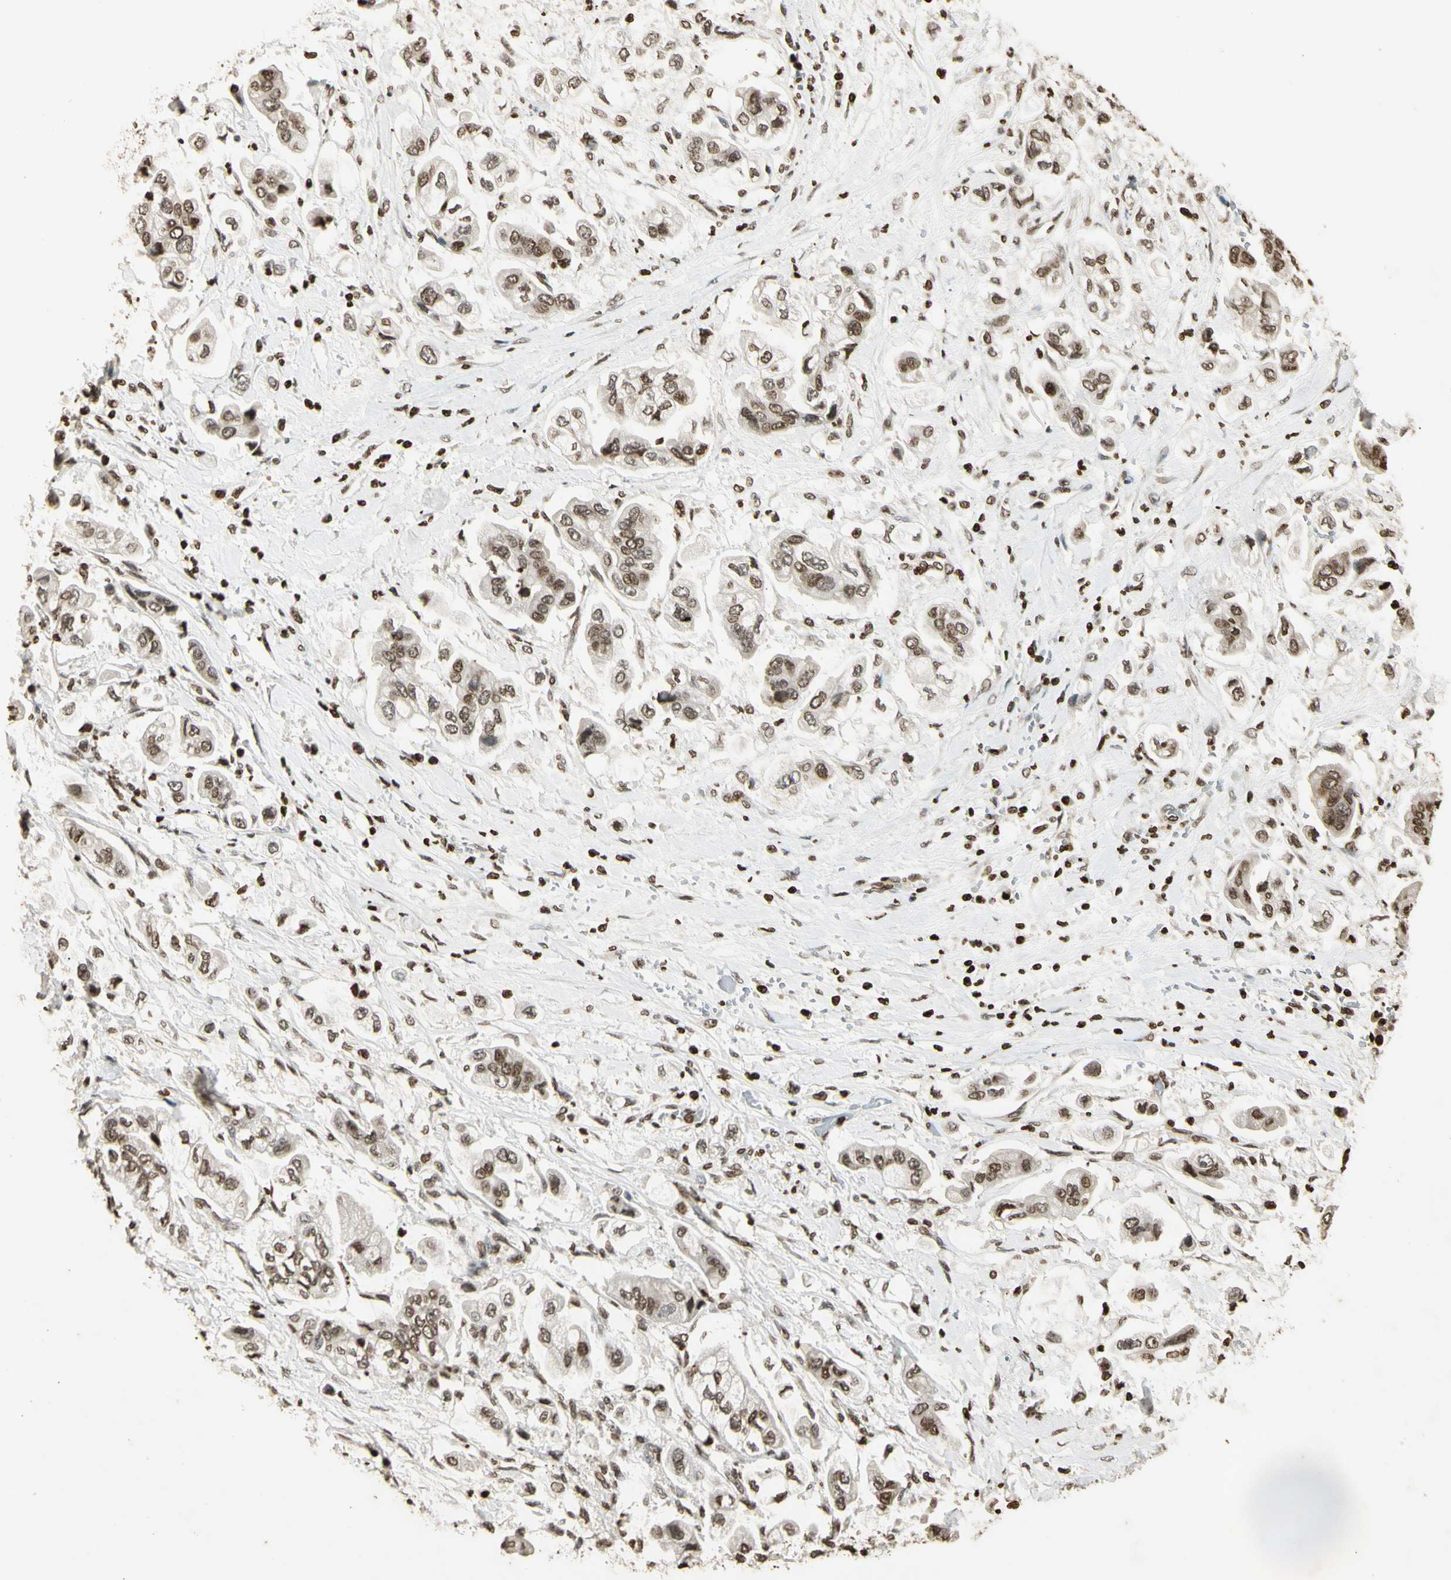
{"staining": {"intensity": "moderate", "quantity": ">75%", "location": "cytoplasmic/membranous,nuclear"}, "tissue": "stomach cancer", "cell_type": "Tumor cells", "image_type": "cancer", "snomed": [{"axis": "morphology", "description": "Adenocarcinoma, NOS"}, {"axis": "topography", "description": "Stomach"}], "caption": "Immunohistochemistry photomicrograph of stomach adenocarcinoma stained for a protein (brown), which reveals medium levels of moderate cytoplasmic/membranous and nuclear expression in approximately >75% of tumor cells.", "gene": "RORA", "patient": {"sex": "male", "age": 62}}